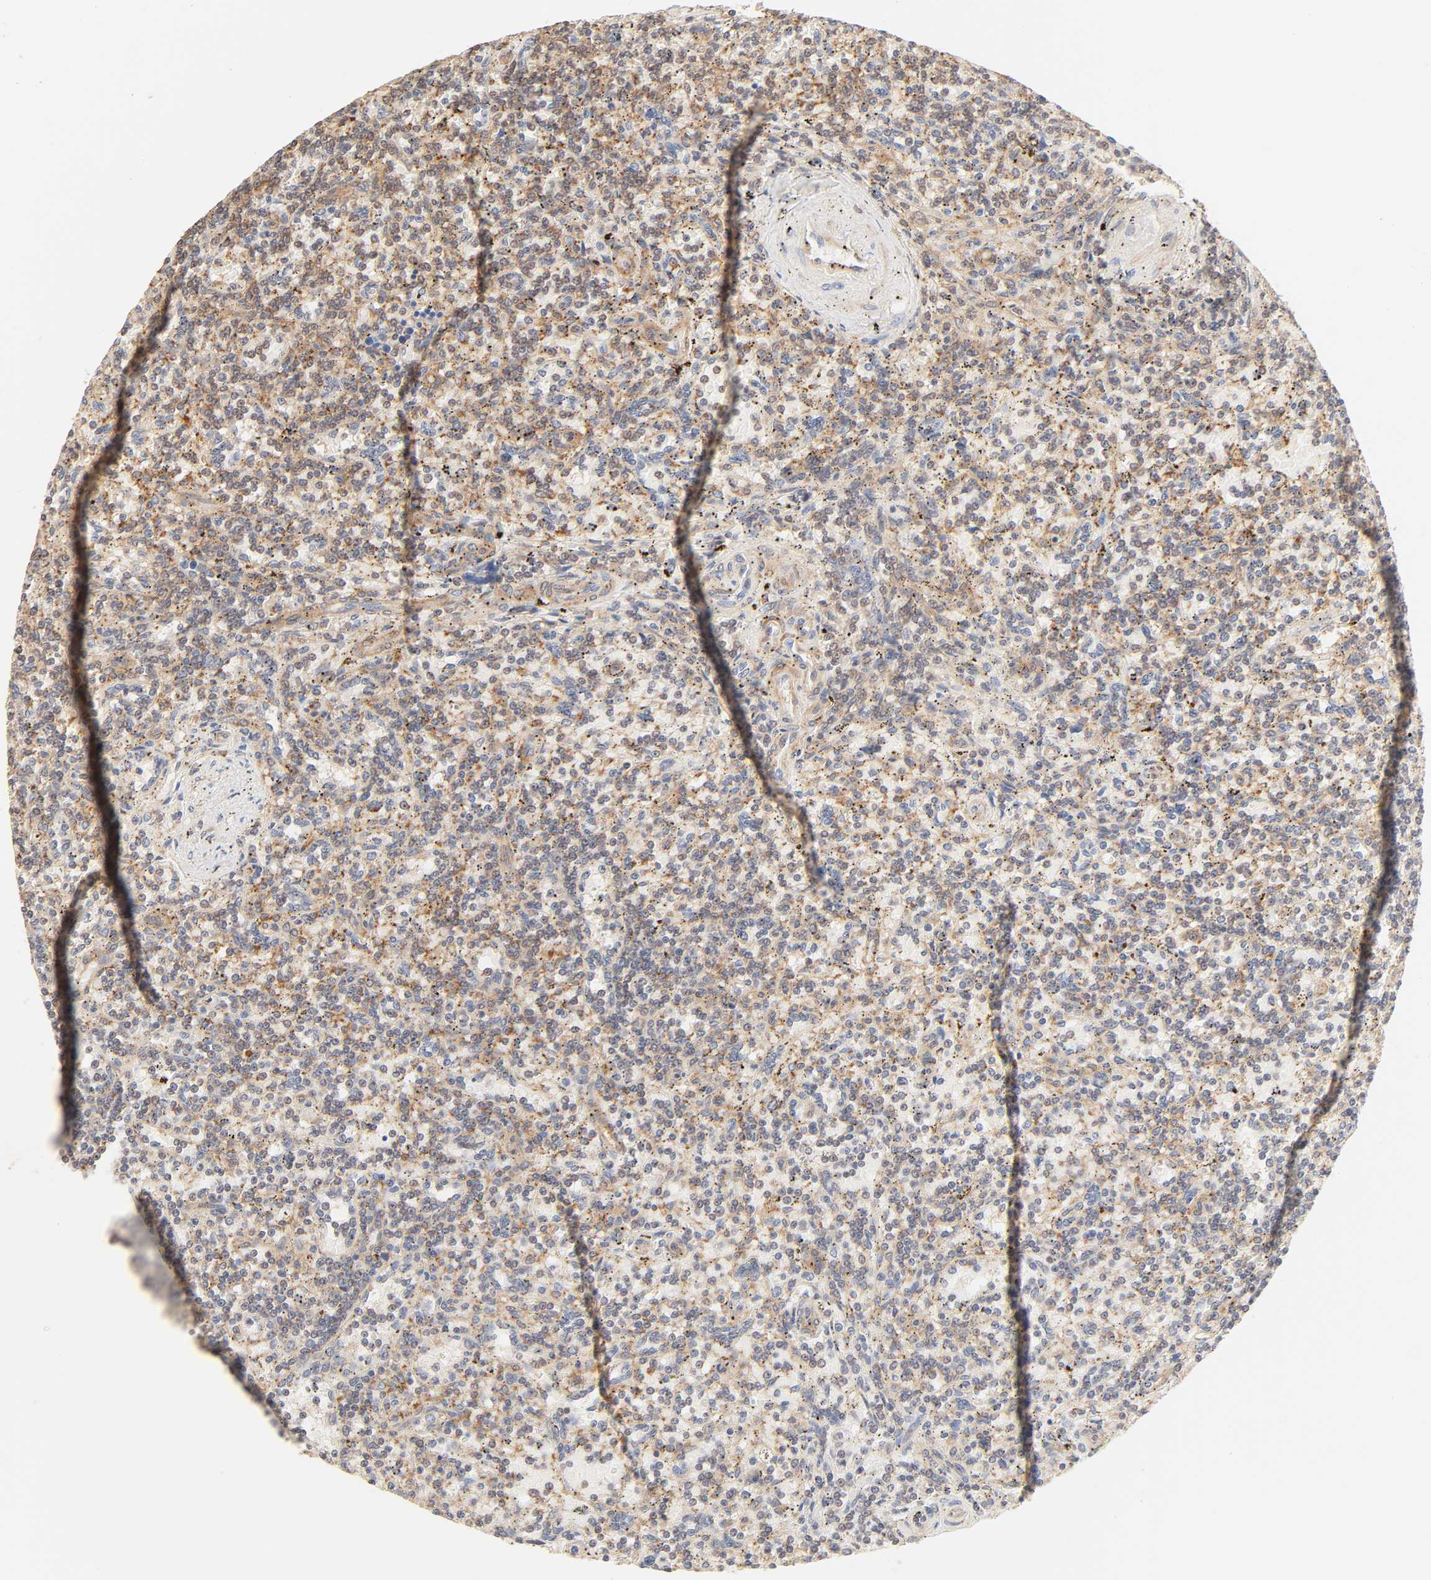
{"staining": {"intensity": "moderate", "quantity": ">75%", "location": "cytoplasmic/membranous"}, "tissue": "lymphoma", "cell_type": "Tumor cells", "image_type": "cancer", "snomed": [{"axis": "morphology", "description": "Malignant lymphoma, non-Hodgkin's type, Low grade"}, {"axis": "topography", "description": "Spleen"}], "caption": "A histopathology image of lymphoma stained for a protein demonstrates moderate cytoplasmic/membranous brown staining in tumor cells.", "gene": "EPS8", "patient": {"sex": "male", "age": 73}}